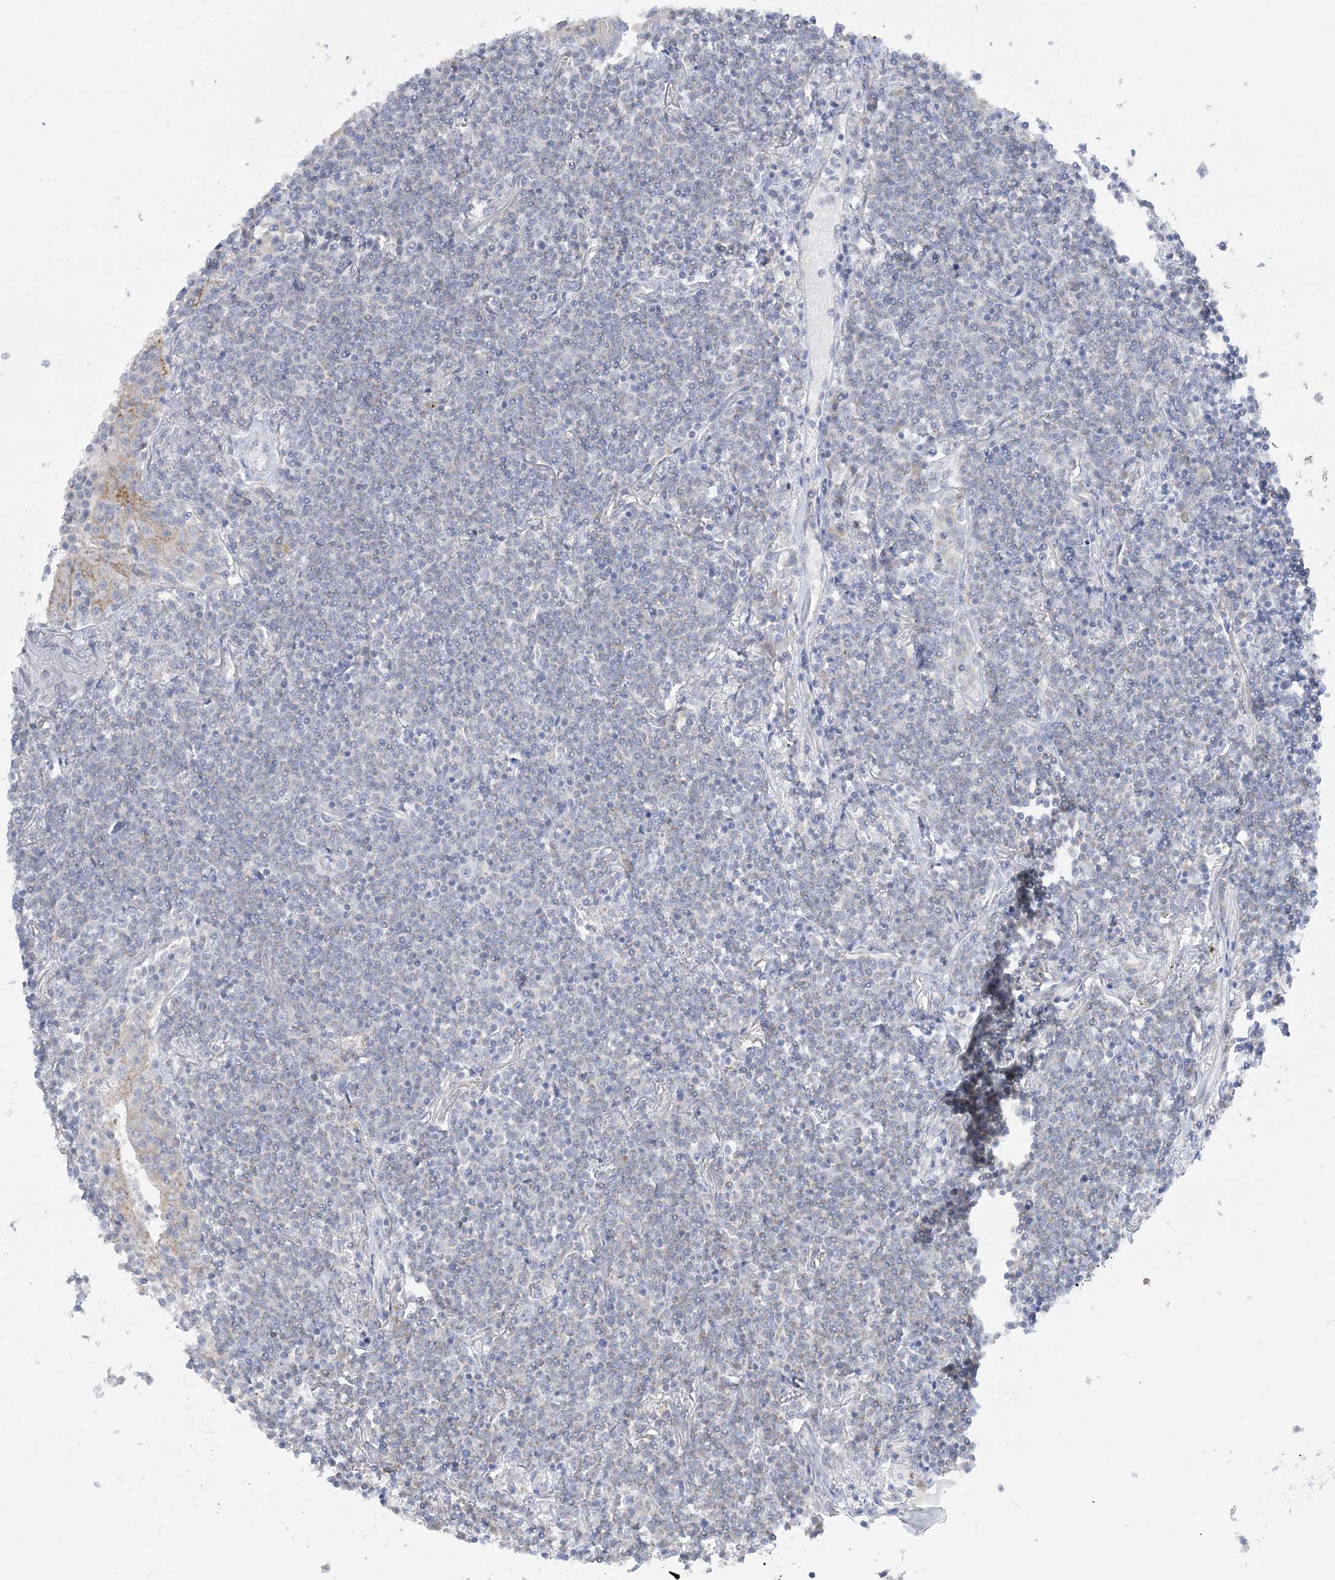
{"staining": {"intensity": "negative", "quantity": "none", "location": "none"}, "tissue": "lymphoma", "cell_type": "Tumor cells", "image_type": "cancer", "snomed": [{"axis": "morphology", "description": "Malignant lymphoma, non-Hodgkin's type, Low grade"}, {"axis": "topography", "description": "Lung"}], "caption": "Protein analysis of low-grade malignant lymphoma, non-Hodgkin's type shows no significant staining in tumor cells.", "gene": "MMADHC", "patient": {"sex": "female", "age": 71}}